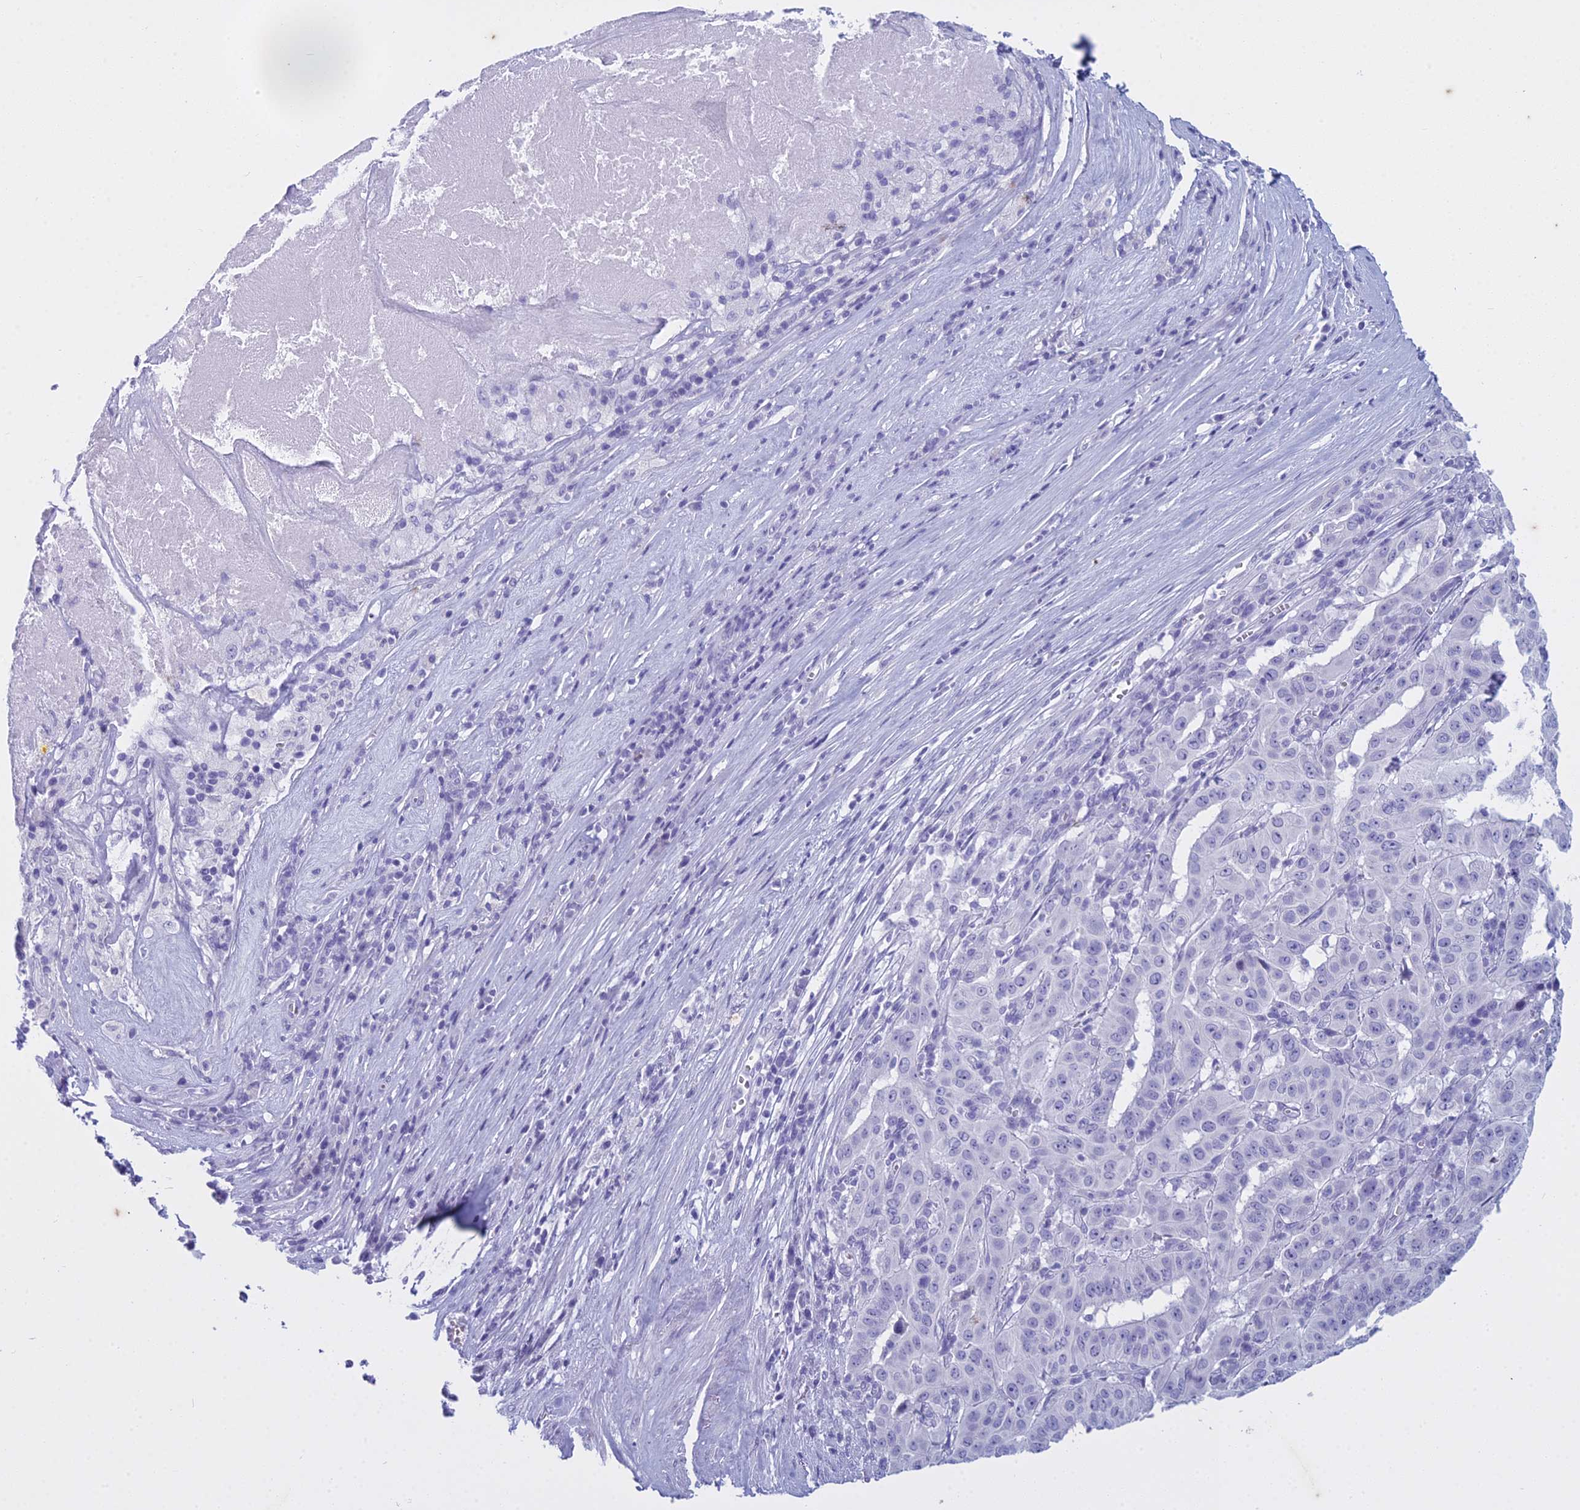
{"staining": {"intensity": "negative", "quantity": "none", "location": "none"}, "tissue": "pancreatic cancer", "cell_type": "Tumor cells", "image_type": "cancer", "snomed": [{"axis": "morphology", "description": "Adenocarcinoma, NOS"}, {"axis": "topography", "description": "Pancreas"}], "caption": "Immunohistochemical staining of human adenocarcinoma (pancreatic) displays no significant staining in tumor cells.", "gene": "HMGB4", "patient": {"sex": "male", "age": 63}}